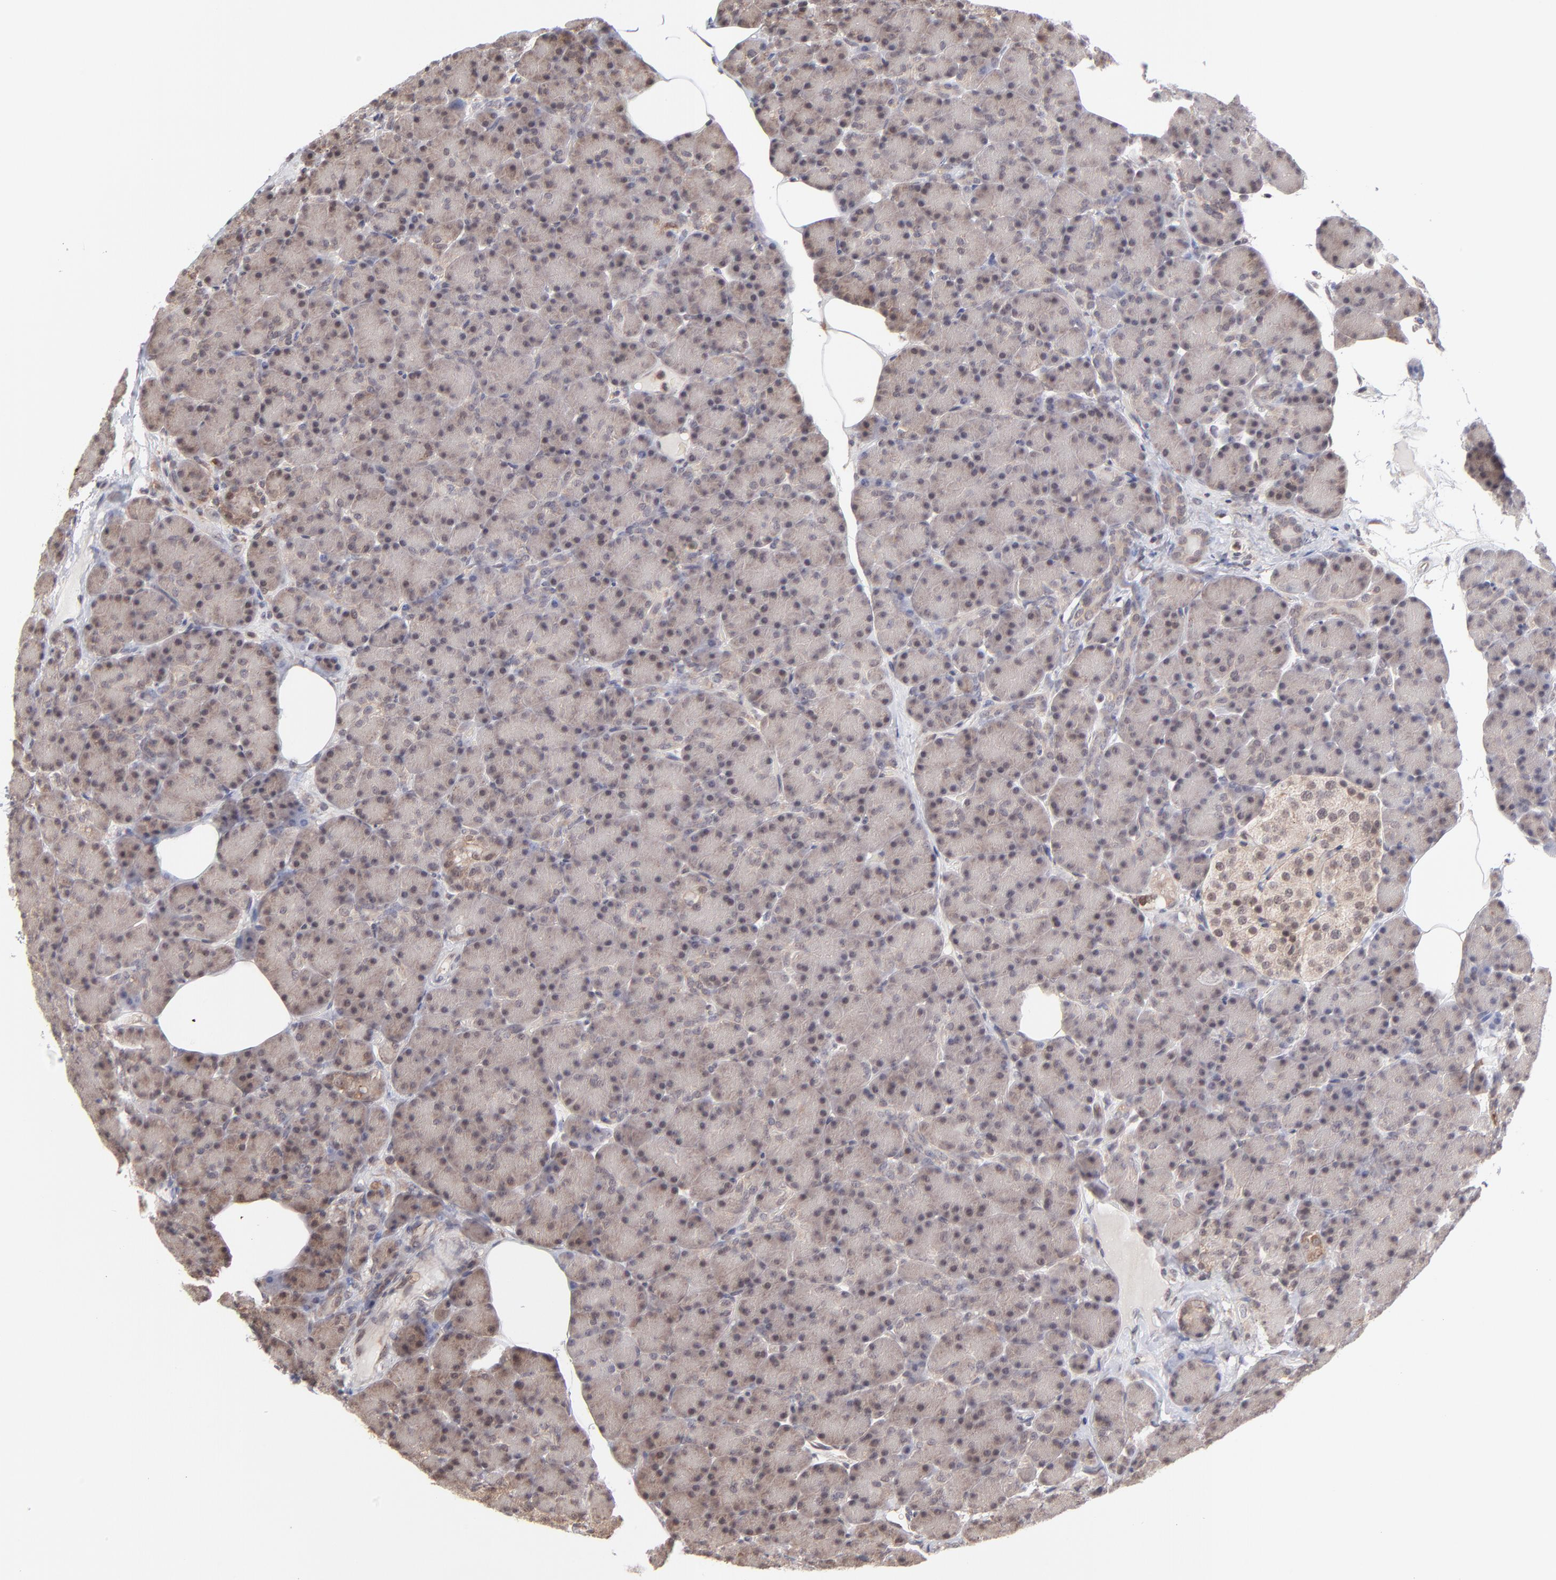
{"staining": {"intensity": "weak", "quantity": "<25%", "location": "cytoplasmic/membranous"}, "tissue": "pancreas", "cell_type": "Exocrine glandular cells", "image_type": "normal", "snomed": [{"axis": "morphology", "description": "Normal tissue, NOS"}, {"axis": "topography", "description": "Pancreas"}], "caption": "This micrograph is of benign pancreas stained with immunohistochemistry to label a protein in brown with the nuclei are counter-stained blue. There is no staining in exocrine glandular cells. (Brightfield microscopy of DAB (3,3'-diaminobenzidine) immunohistochemistry (IHC) at high magnification).", "gene": "OAS1", "patient": {"sex": "female", "age": 43}}